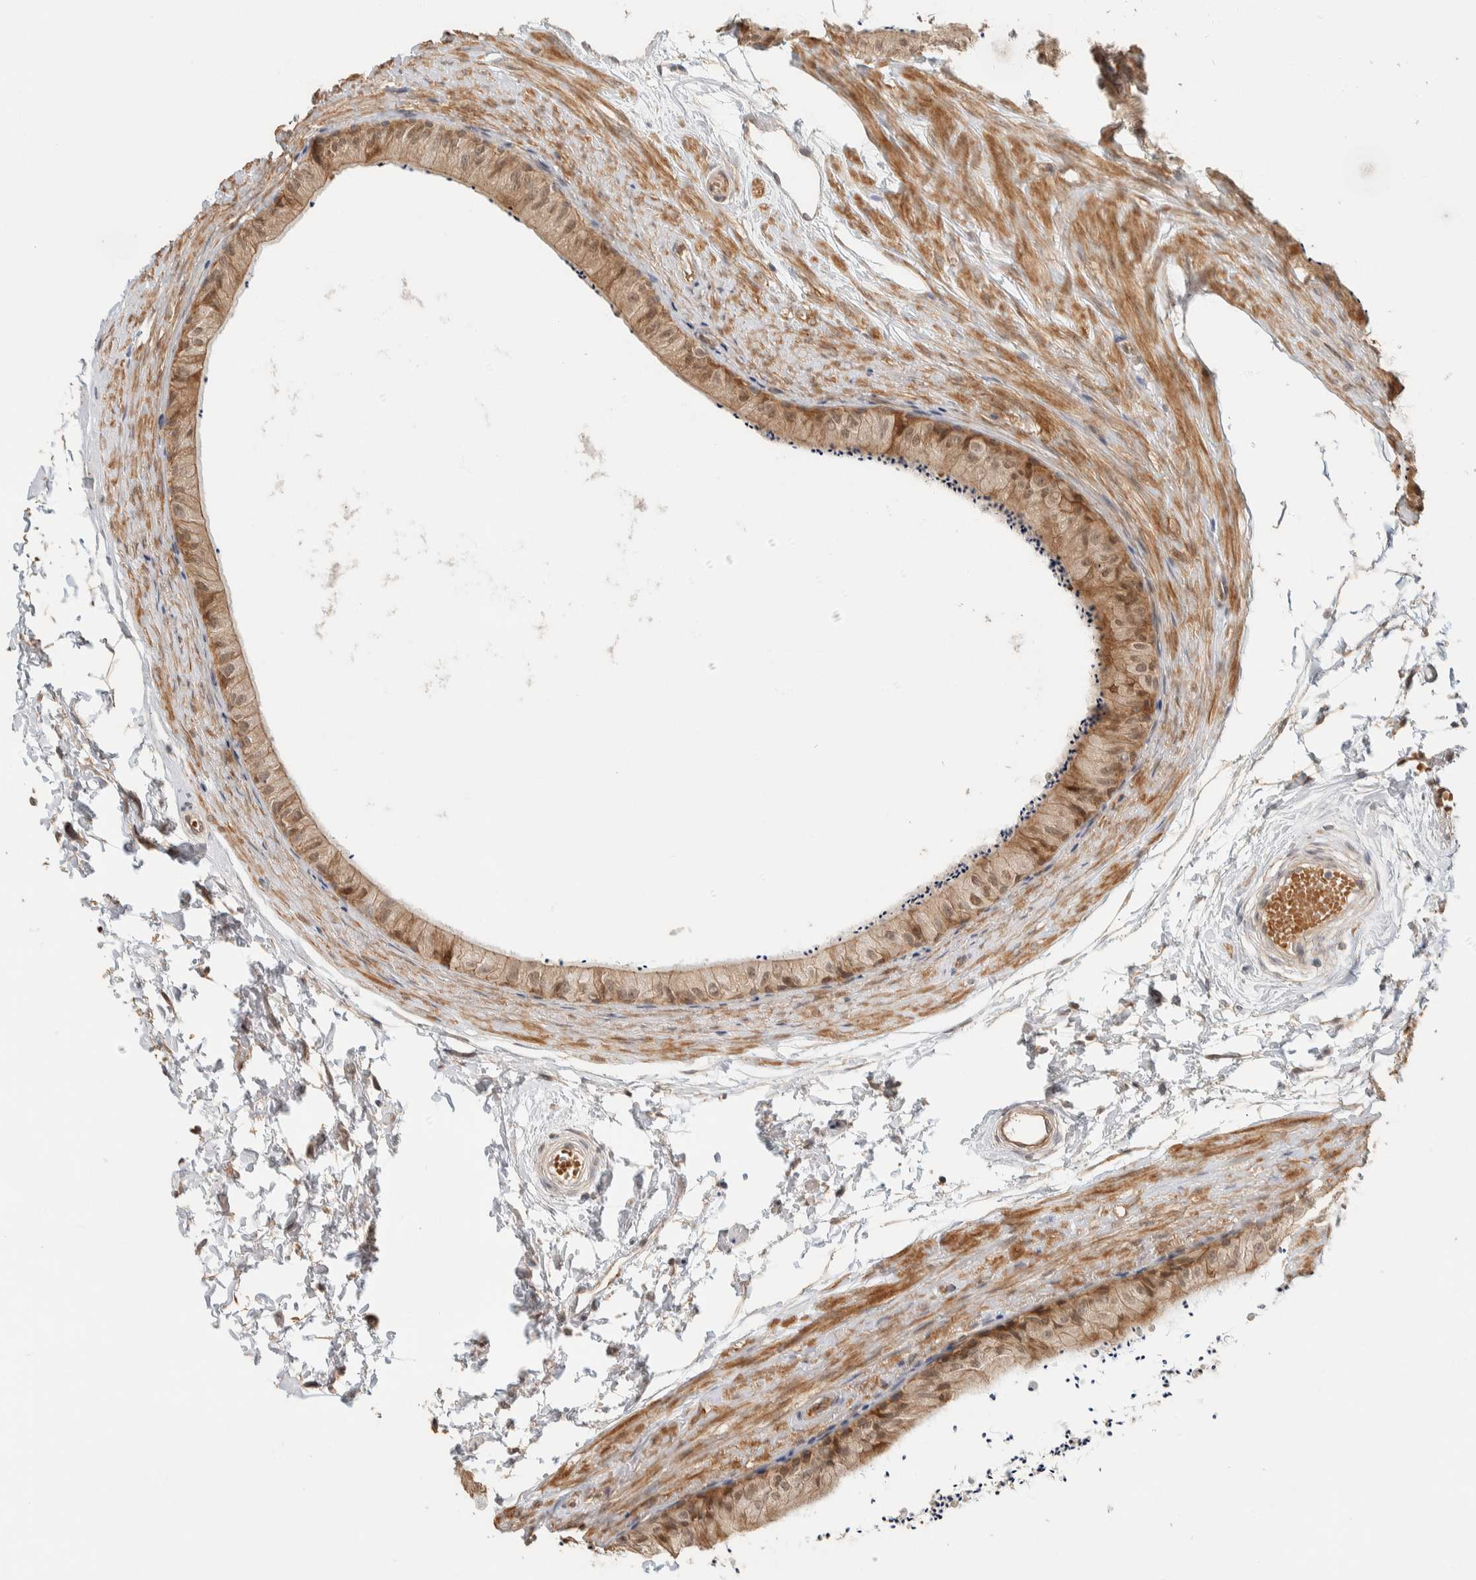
{"staining": {"intensity": "strong", "quantity": ">75%", "location": "cytoplasmic/membranous,nuclear"}, "tissue": "epididymis", "cell_type": "Glandular cells", "image_type": "normal", "snomed": [{"axis": "morphology", "description": "Normal tissue, NOS"}, {"axis": "topography", "description": "Epididymis"}], "caption": "Glandular cells demonstrate high levels of strong cytoplasmic/membranous,nuclear positivity in approximately >75% of cells in normal human epididymis. (DAB (3,3'-diaminobenzidine) IHC with brightfield microscopy, high magnification).", "gene": "ZBTB2", "patient": {"sex": "male", "age": 56}}